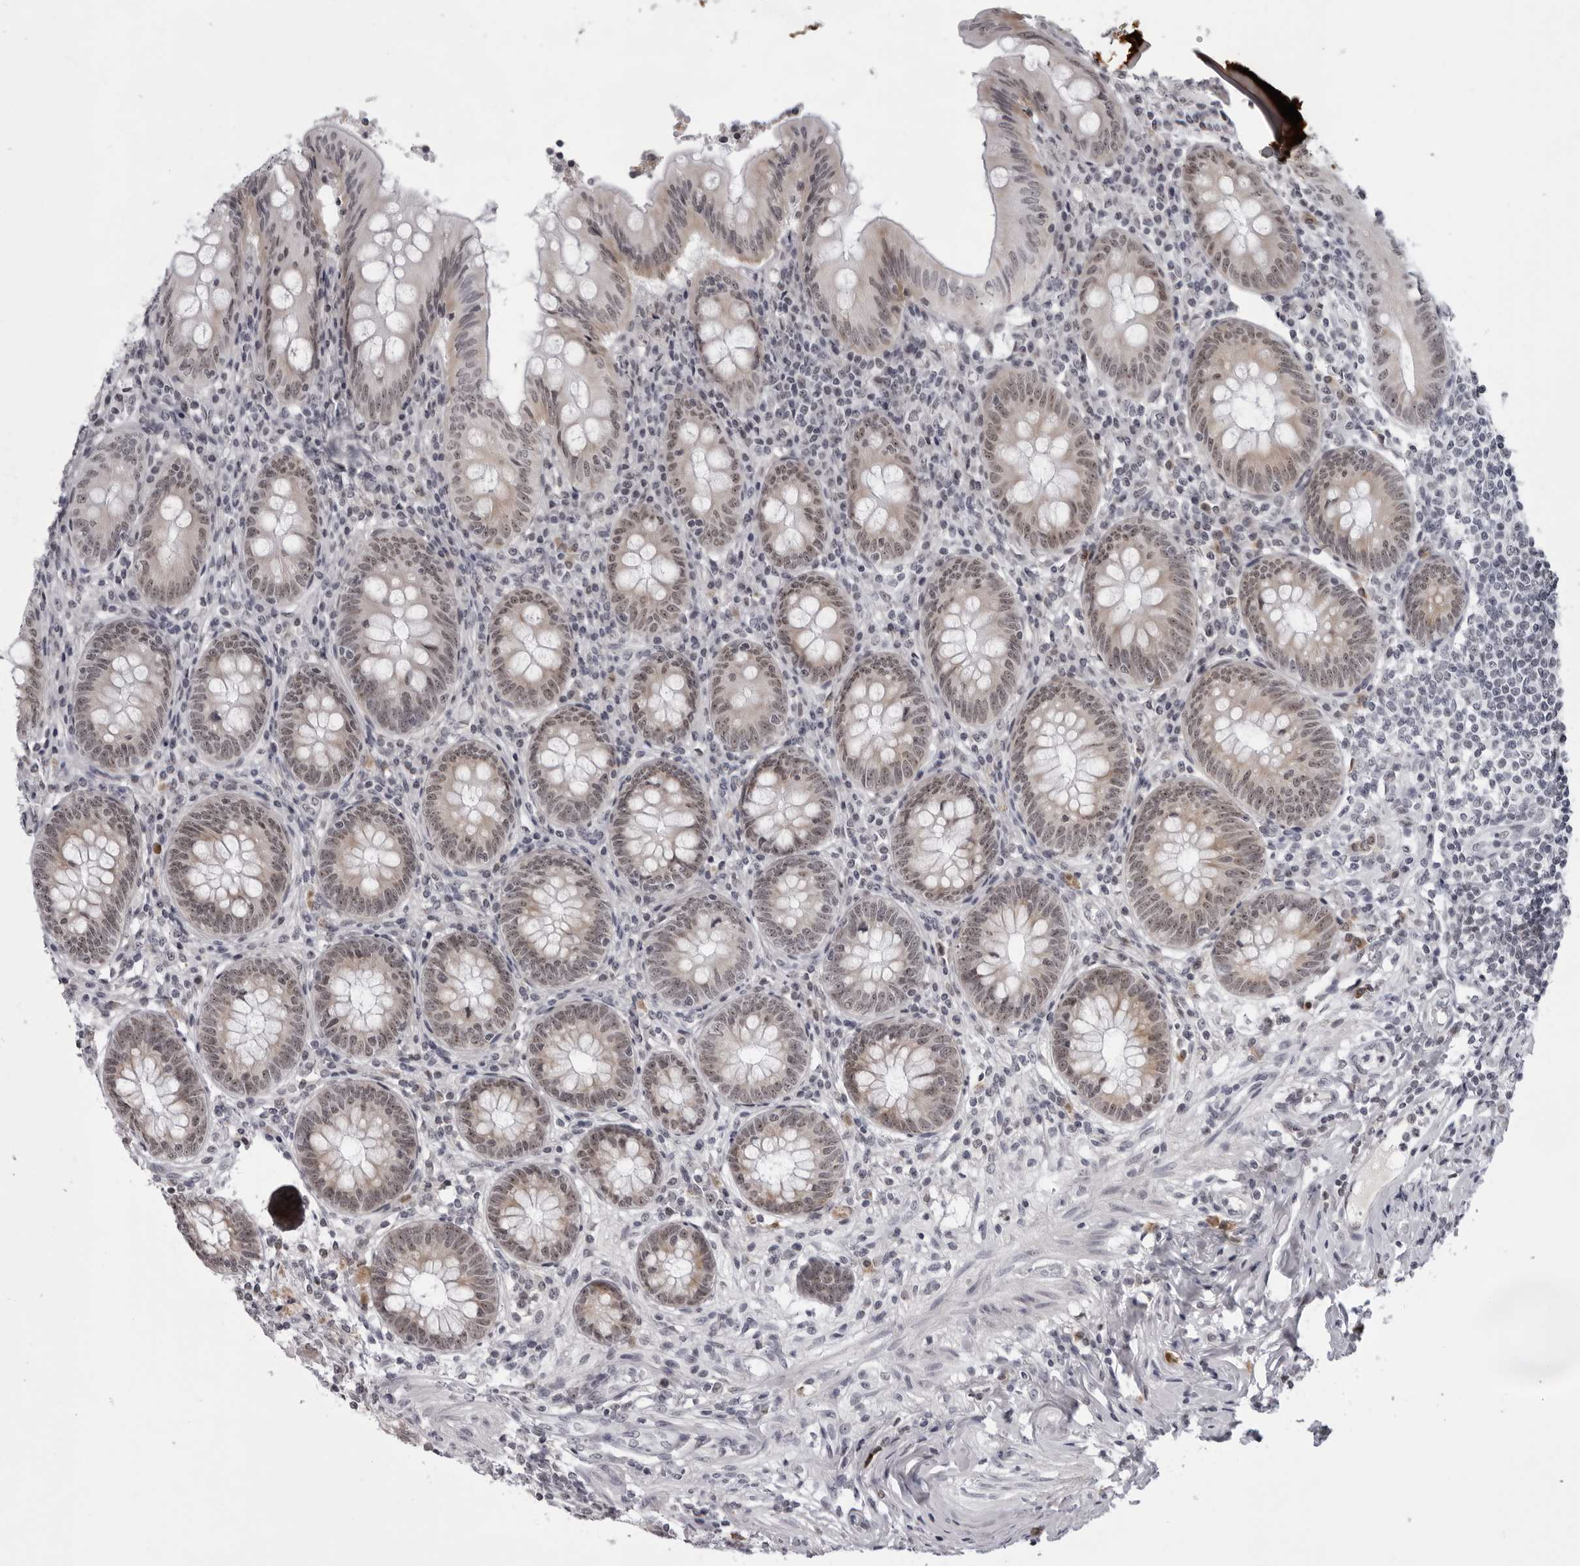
{"staining": {"intensity": "moderate", "quantity": ">75%", "location": "nuclear"}, "tissue": "appendix", "cell_type": "Glandular cells", "image_type": "normal", "snomed": [{"axis": "morphology", "description": "Normal tissue, NOS"}, {"axis": "topography", "description": "Appendix"}], "caption": "Moderate nuclear staining for a protein is appreciated in approximately >75% of glandular cells of benign appendix using immunohistochemistry.", "gene": "EXOSC10", "patient": {"sex": "female", "age": 54}}